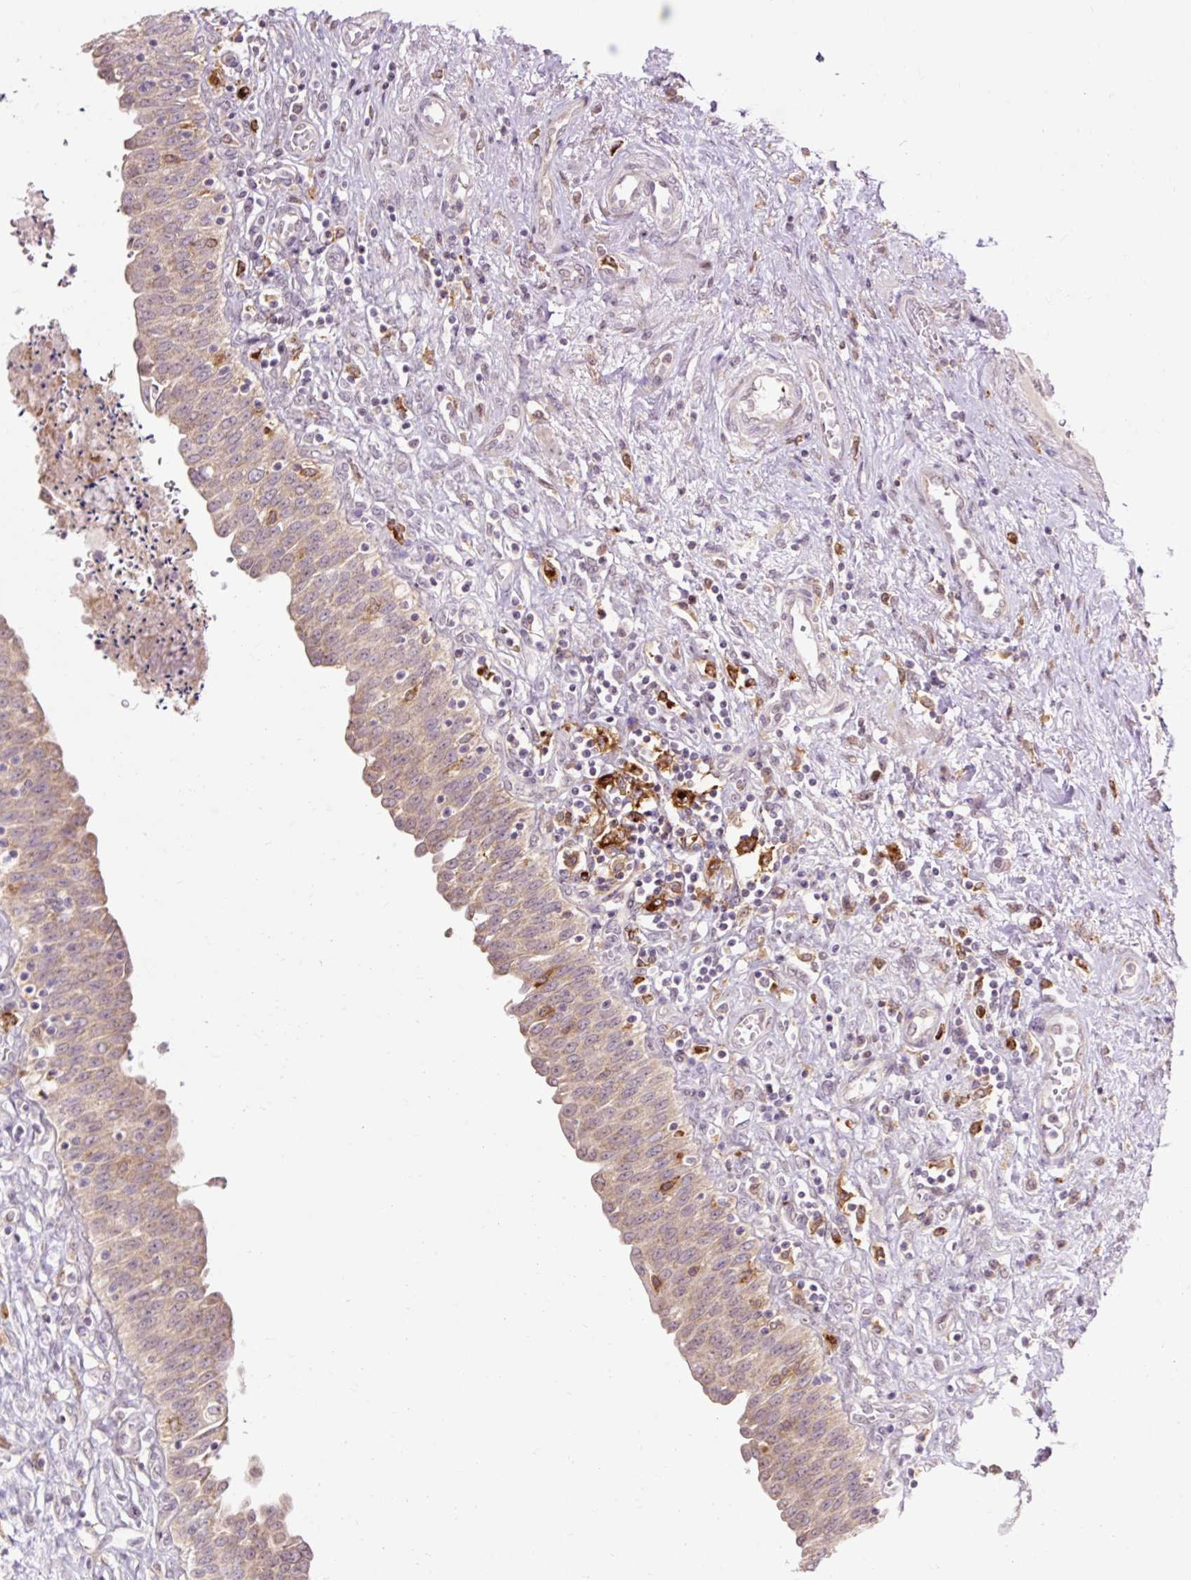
{"staining": {"intensity": "moderate", "quantity": ">75%", "location": "cytoplasmic/membranous"}, "tissue": "urinary bladder", "cell_type": "Urothelial cells", "image_type": "normal", "snomed": [{"axis": "morphology", "description": "Normal tissue, NOS"}, {"axis": "topography", "description": "Urinary bladder"}], "caption": "Immunohistochemistry (IHC) (DAB) staining of benign urinary bladder reveals moderate cytoplasmic/membranous protein staining in approximately >75% of urothelial cells.", "gene": "GEMIN2", "patient": {"sex": "male", "age": 71}}